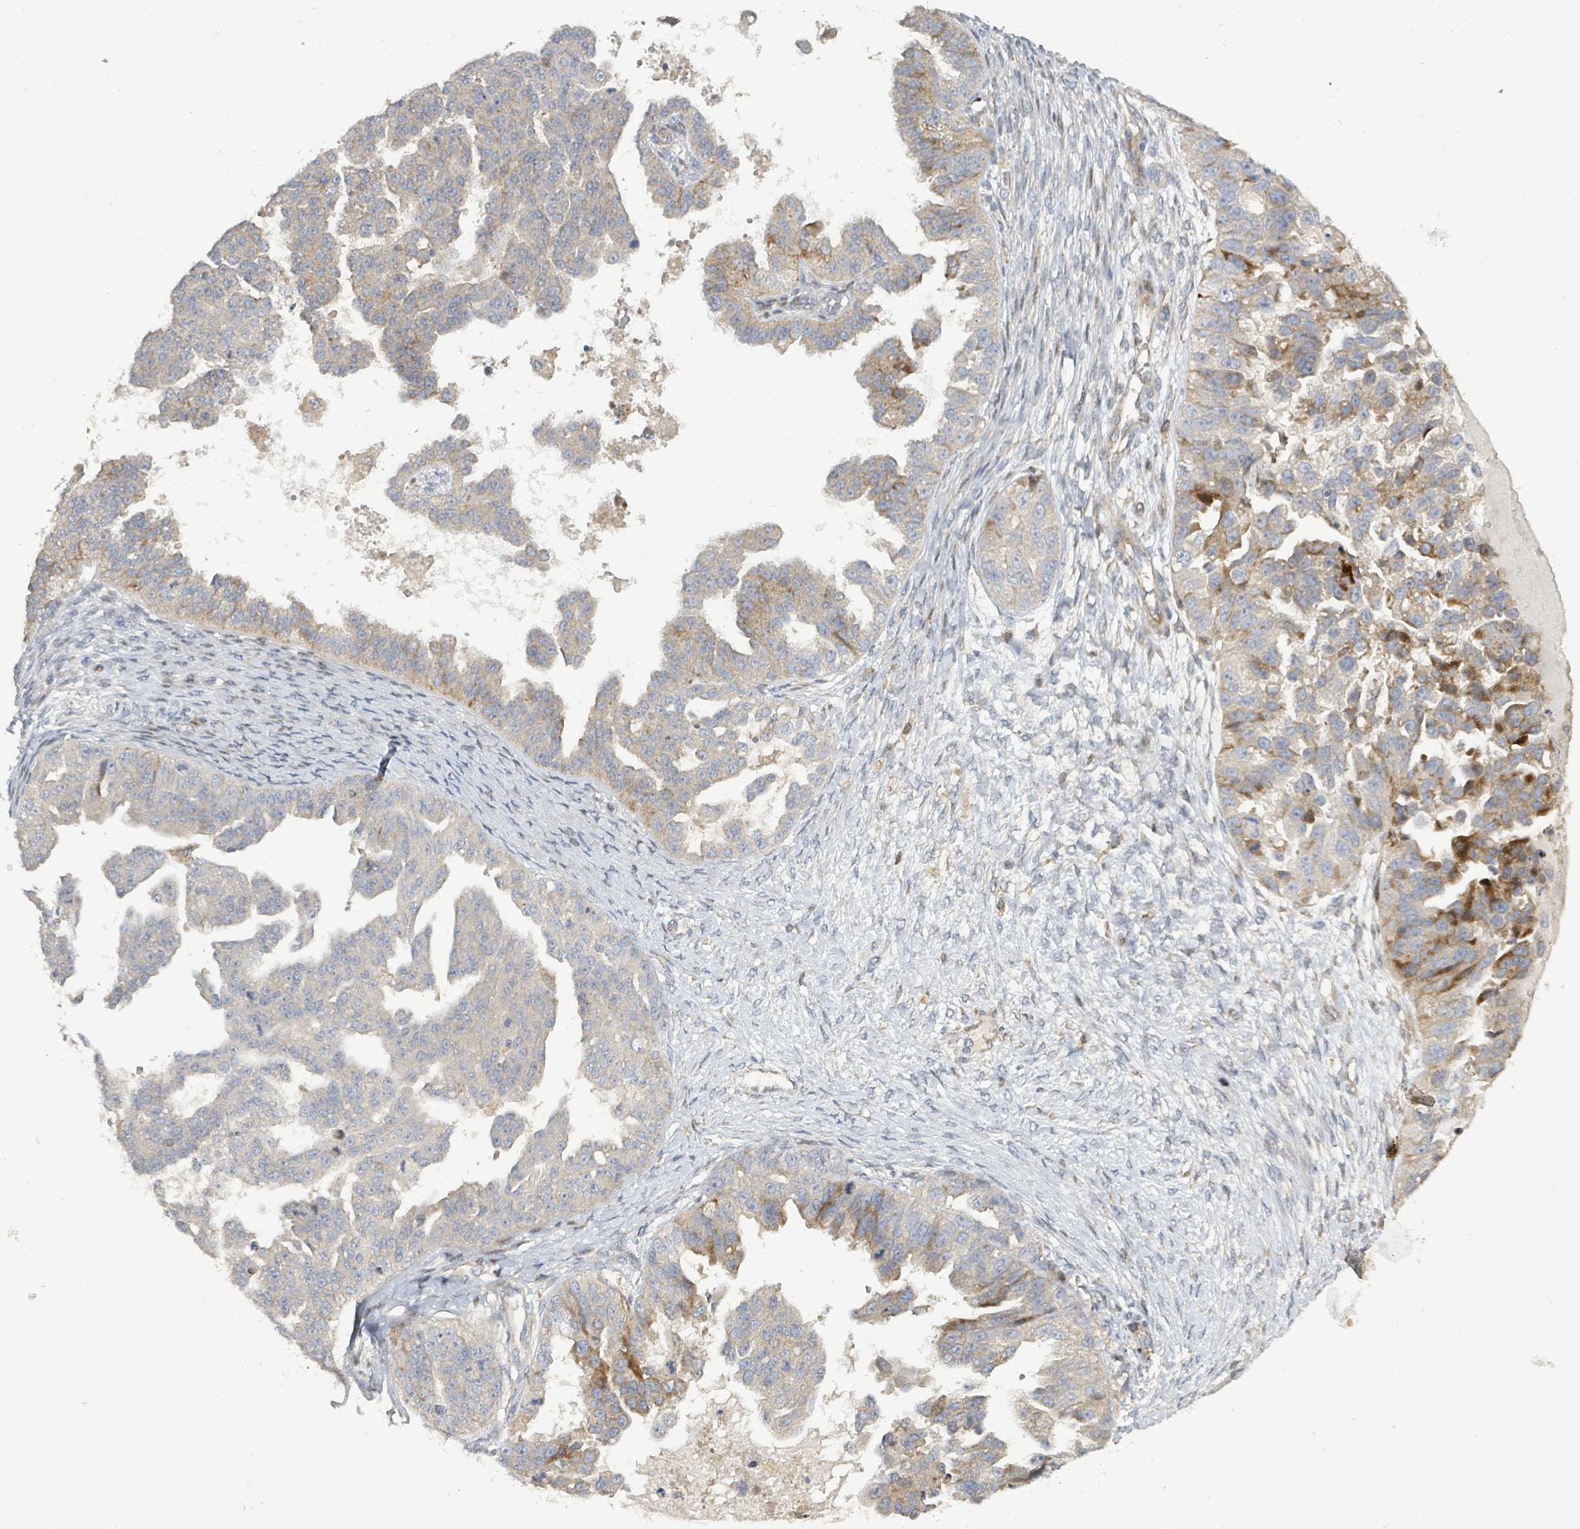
{"staining": {"intensity": "moderate", "quantity": "<25%", "location": "cytoplasmic/membranous"}, "tissue": "ovarian cancer", "cell_type": "Tumor cells", "image_type": "cancer", "snomed": [{"axis": "morphology", "description": "Cystadenocarcinoma, serous, NOS"}, {"axis": "topography", "description": "Ovary"}], "caption": "Protein expression analysis of ovarian cancer demonstrates moderate cytoplasmic/membranous positivity in about <25% of tumor cells.", "gene": "CFAP210", "patient": {"sex": "female", "age": 58}}